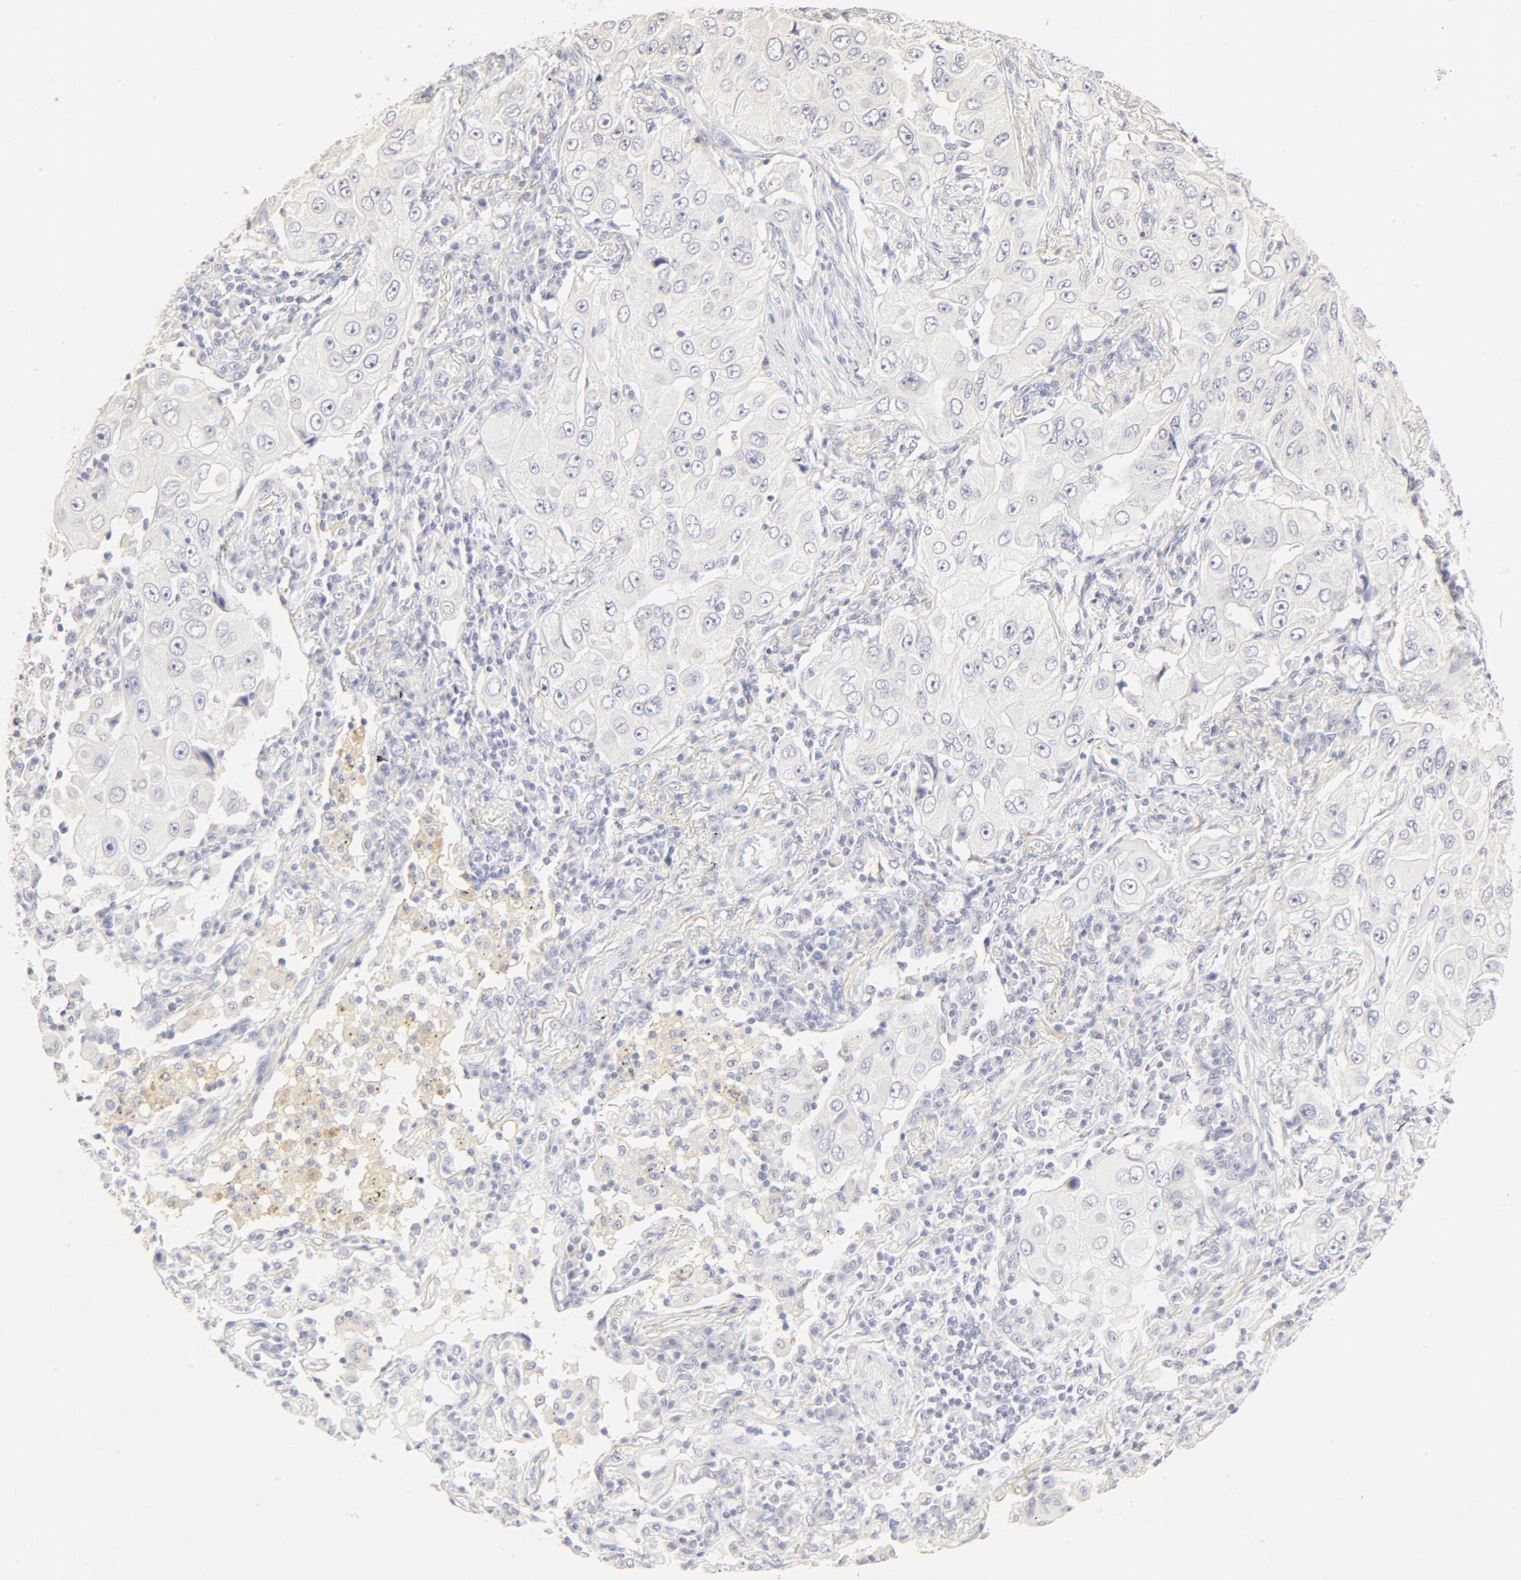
{"staining": {"intensity": "negative", "quantity": "none", "location": "none"}, "tissue": "lung cancer", "cell_type": "Tumor cells", "image_type": "cancer", "snomed": [{"axis": "morphology", "description": "Adenocarcinoma, NOS"}, {"axis": "topography", "description": "Lung"}], "caption": "This is an IHC photomicrograph of human adenocarcinoma (lung). There is no positivity in tumor cells.", "gene": "FCGBP", "patient": {"sex": "male", "age": 84}}